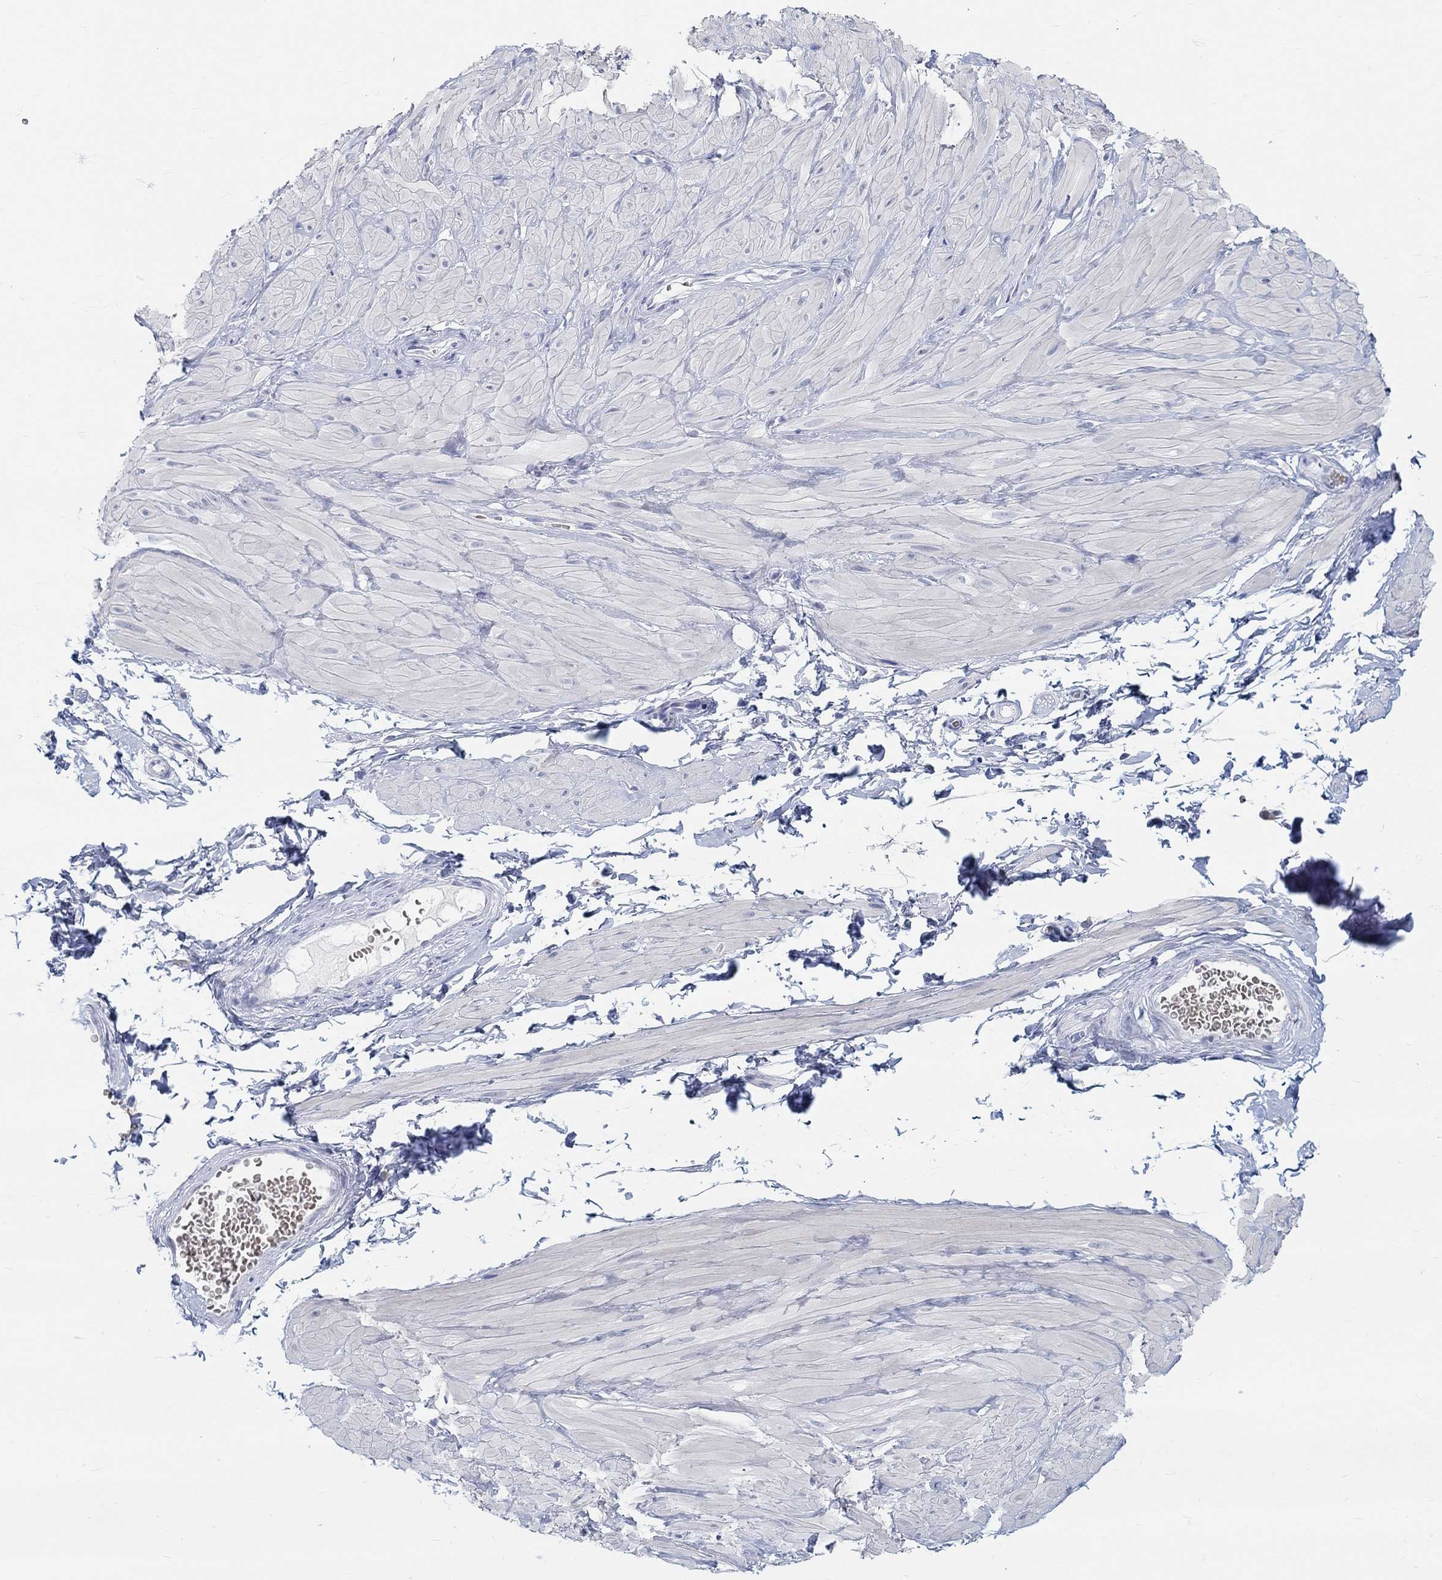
{"staining": {"intensity": "negative", "quantity": "none", "location": "none"}, "tissue": "adipose tissue", "cell_type": "Adipocytes", "image_type": "normal", "snomed": [{"axis": "morphology", "description": "Normal tissue, NOS"}, {"axis": "topography", "description": "Smooth muscle"}, {"axis": "topography", "description": "Peripheral nerve tissue"}], "caption": "DAB immunohistochemical staining of normal adipose tissue exhibits no significant staining in adipocytes. (DAB IHC, high magnification).", "gene": "GRIA3", "patient": {"sex": "male", "age": 22}}